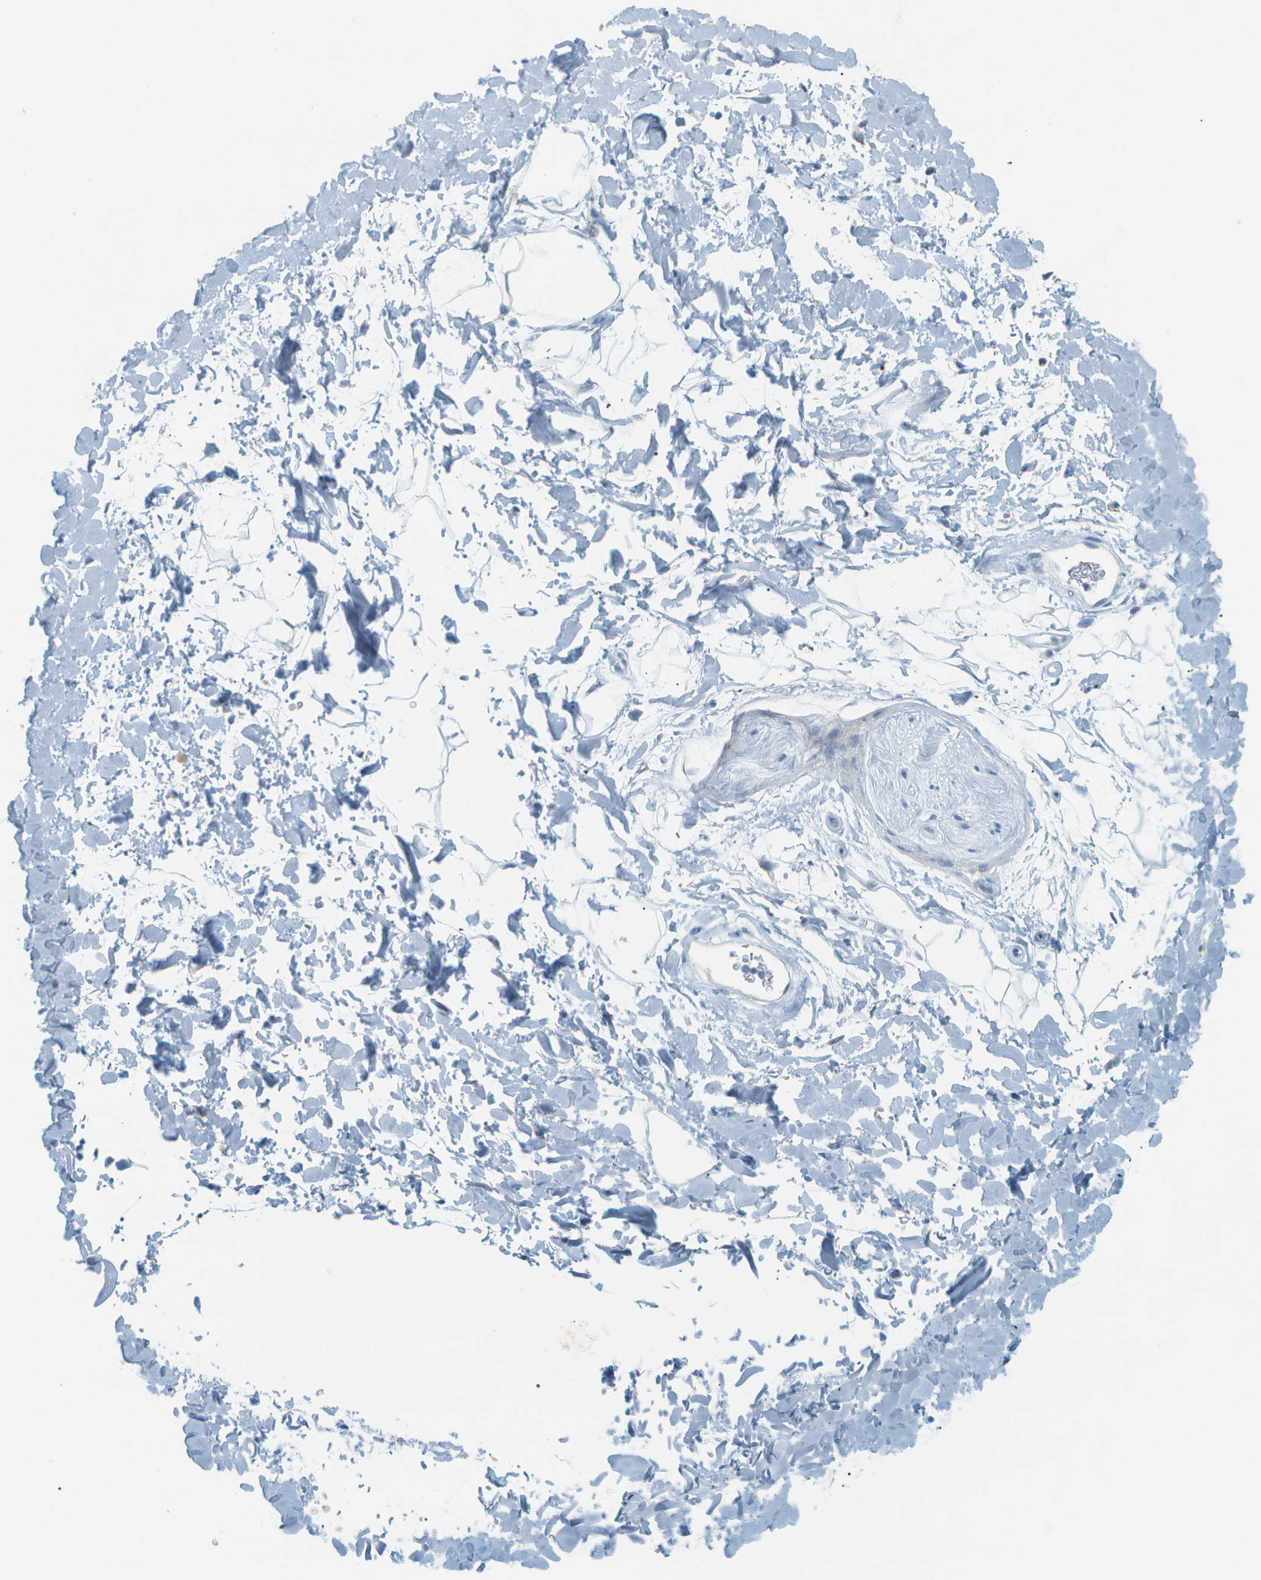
{"staining": {"intensity": "negative", "quantity": "none", "location": "none"}, "tissue": "adipose tissue", "cell_type": "Adipocytes", "image_type": "normal", "snomed": [{"axis": "morphology", "description": "Normal tissue, NOS"}, {"axis": "topography", "description": "Soft tissue"}], "caption": "This is an immunohistochemistry image of normal human adipose tissue. There is no expression in adipocytes.", "gene": "SMYD5", "patient": {"sex": "male", "age": 72}}